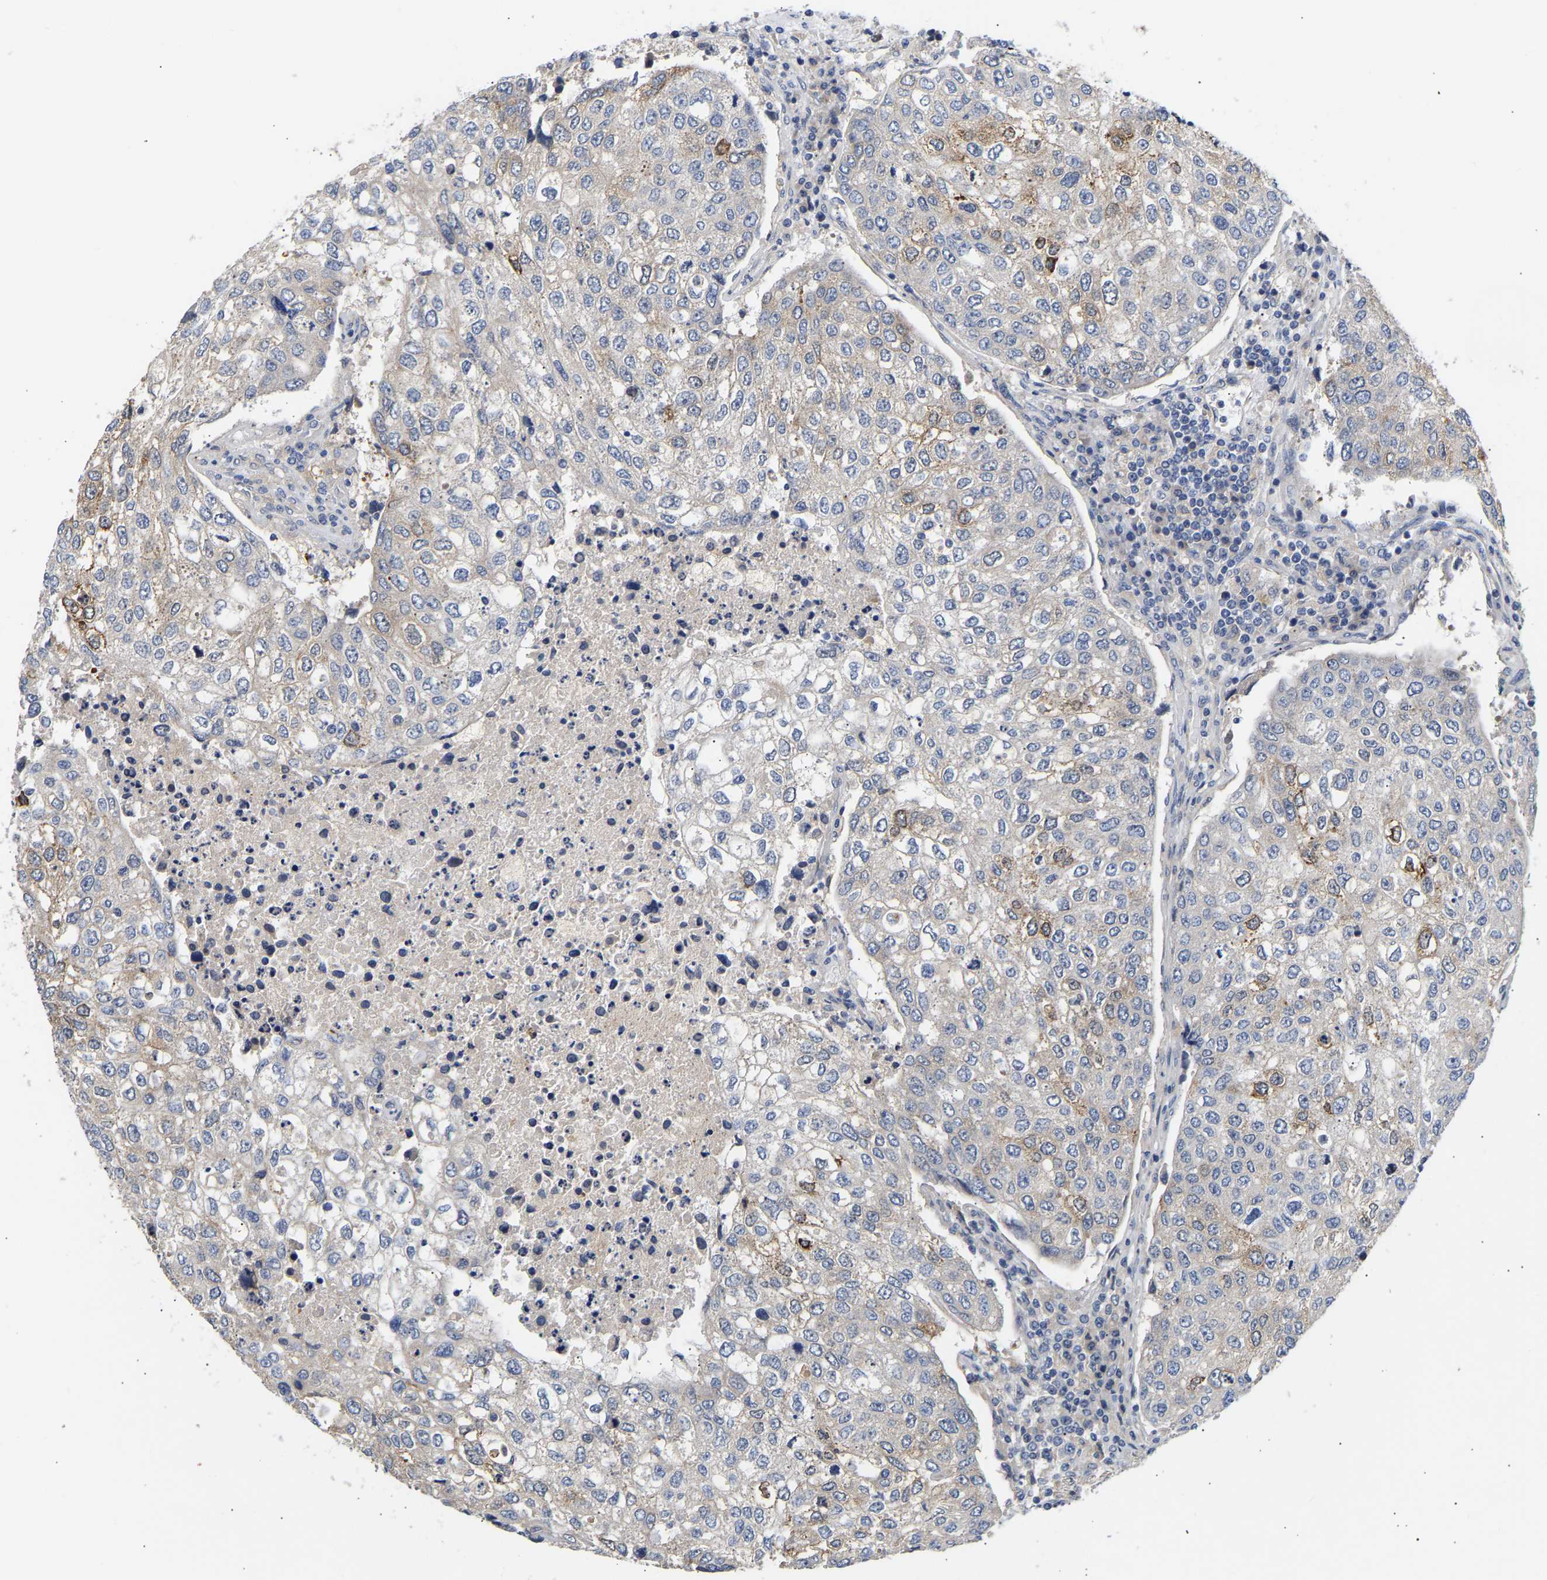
{"staining": {"intensity": "weak", "quantity": "25%-75%", "location": "cytoplasmic/membranous"}, "tissue": "urothelial cancer", "cell_type": "Tumor cells", "image_type": "cancer", "snomed": [{"axis": "morphology", "description": "Urothelial carcinoma, High grade"}, {"axis": "topography", "description": "Lymph node"}, {"axis": "topography", "description": "Urinary bladder"}], "caption": "High-grade urothelial carcinoma stained for a protein displays weak cytoplasmic/membranous positivity in tumor cells.", "gene": "KASH5", "patient": {"sex": "male", "age": 51}}